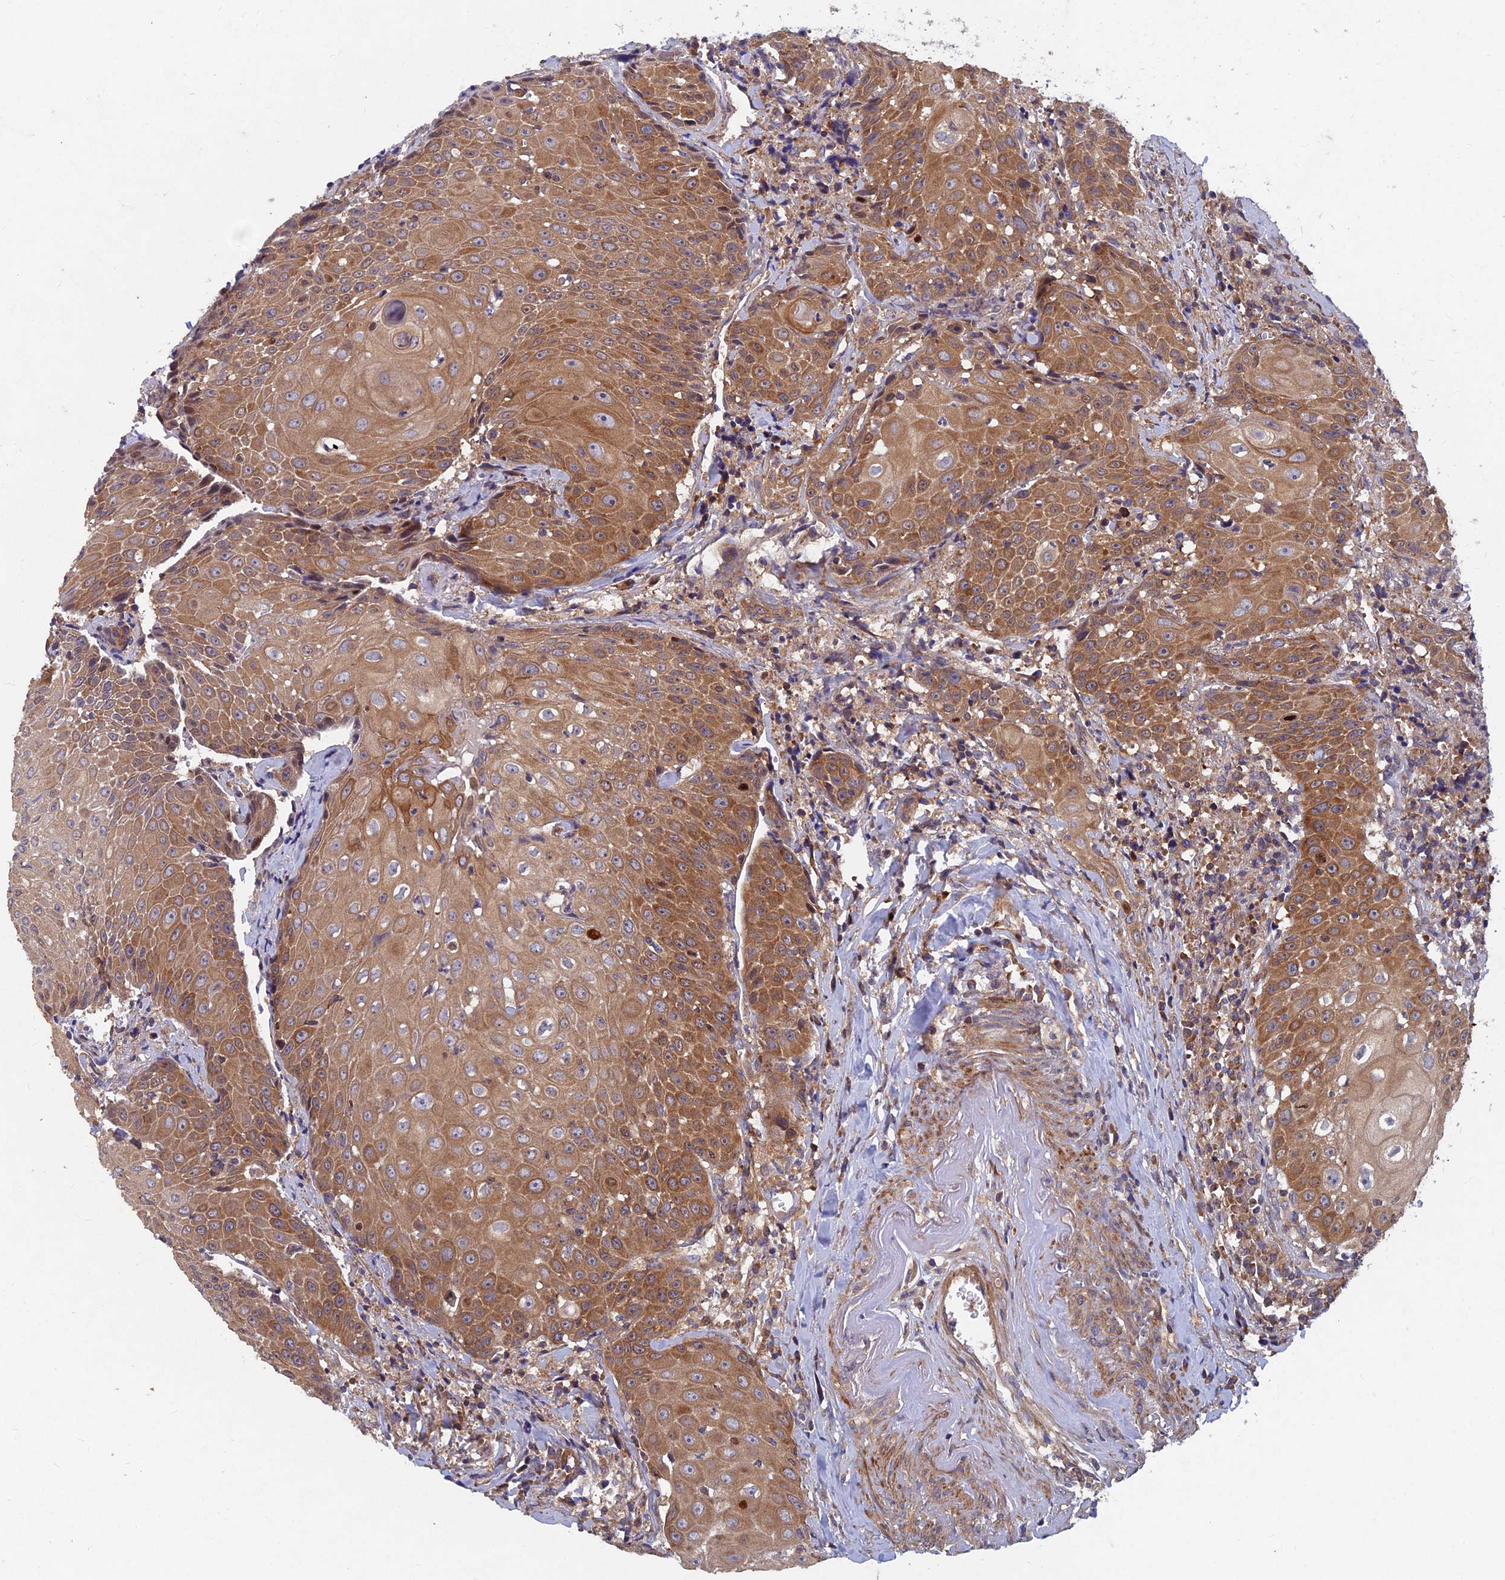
{"staining": {"intensity": "strong", "quantity": ">75%", "location": "cytoplasmic/membranous"}, "tissue": "head and neck cancer", "cell_type": "Tumor cells", "image_type": "cancer", "snomed": [{"axis": "morphology", "description": "Squamous cell carcinoma, NOS"}, {"axis": "topography", "description": "Oral tissue"}, {"axis": "topography", "description": "Head-Neck"}], "caption": "Immunohistochemical staining of head and neck squamous cell carcinoma displays strong cytoplasmic/membranous protein positivity in approximately >75% of tumor cells. (IHC, brightfield microscopy, high magnification).", "gene": "NCAPG", "patient": {"sex": "female", "age": 82}}